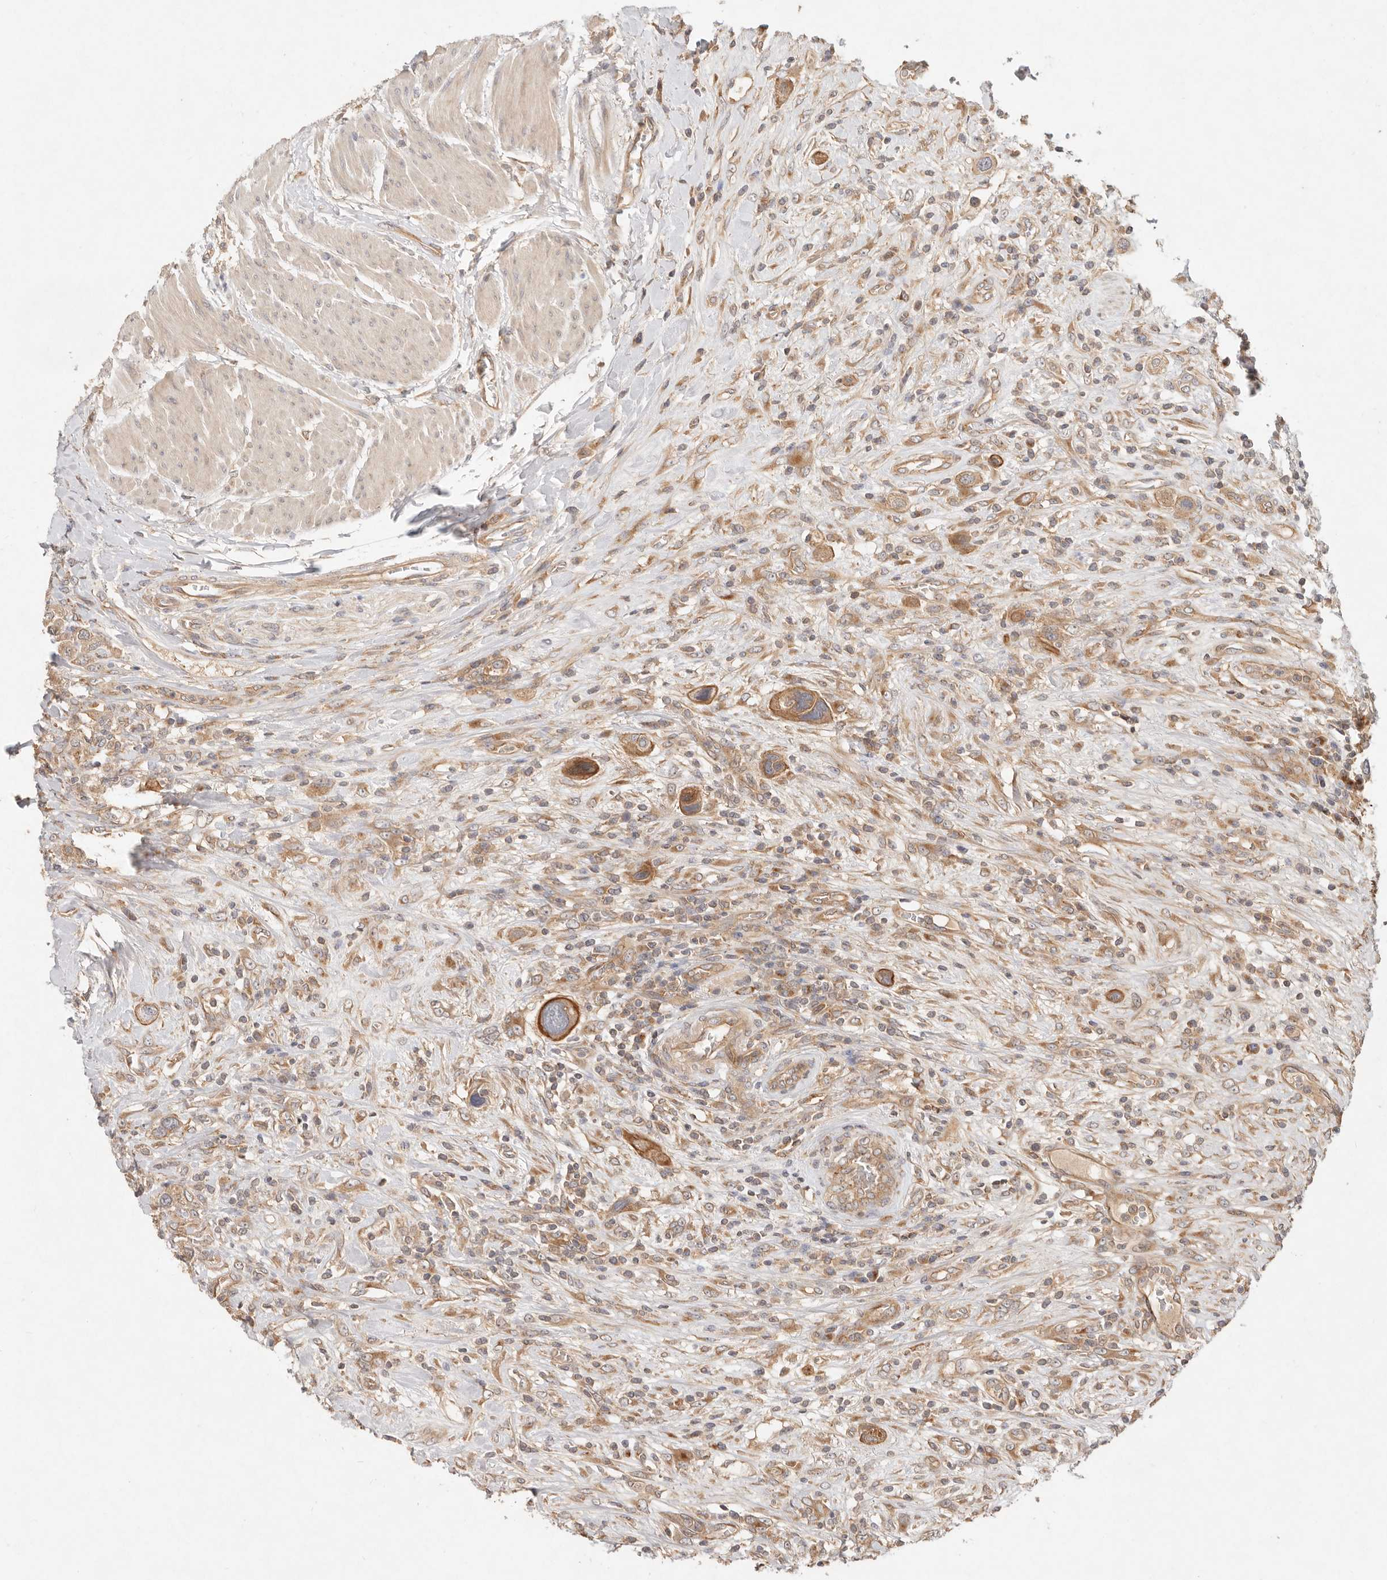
{"staining": {"intensity": "moderate", "quantity": ">75%", "location": "cytoplasmic/membranous"}, "tissue": "urothelial cancer", "cell_type": "Tumor cells", "image_type": "cancer", "snomed": [{"axis": "morphology", "description": "Urothelial carcinoma, High grade"}, {"axis": "topography", "description": "Urinary bladder"}], "caption": "Urothelial carcinoma (high-grade) was stained to show a protein in brown. There is medium levels of moderate cytoplasmic/membranous staining in approximately >75% of tumor cells.", "gene": "HECTD3", "patient": {"sex": "male", "age": 50}}